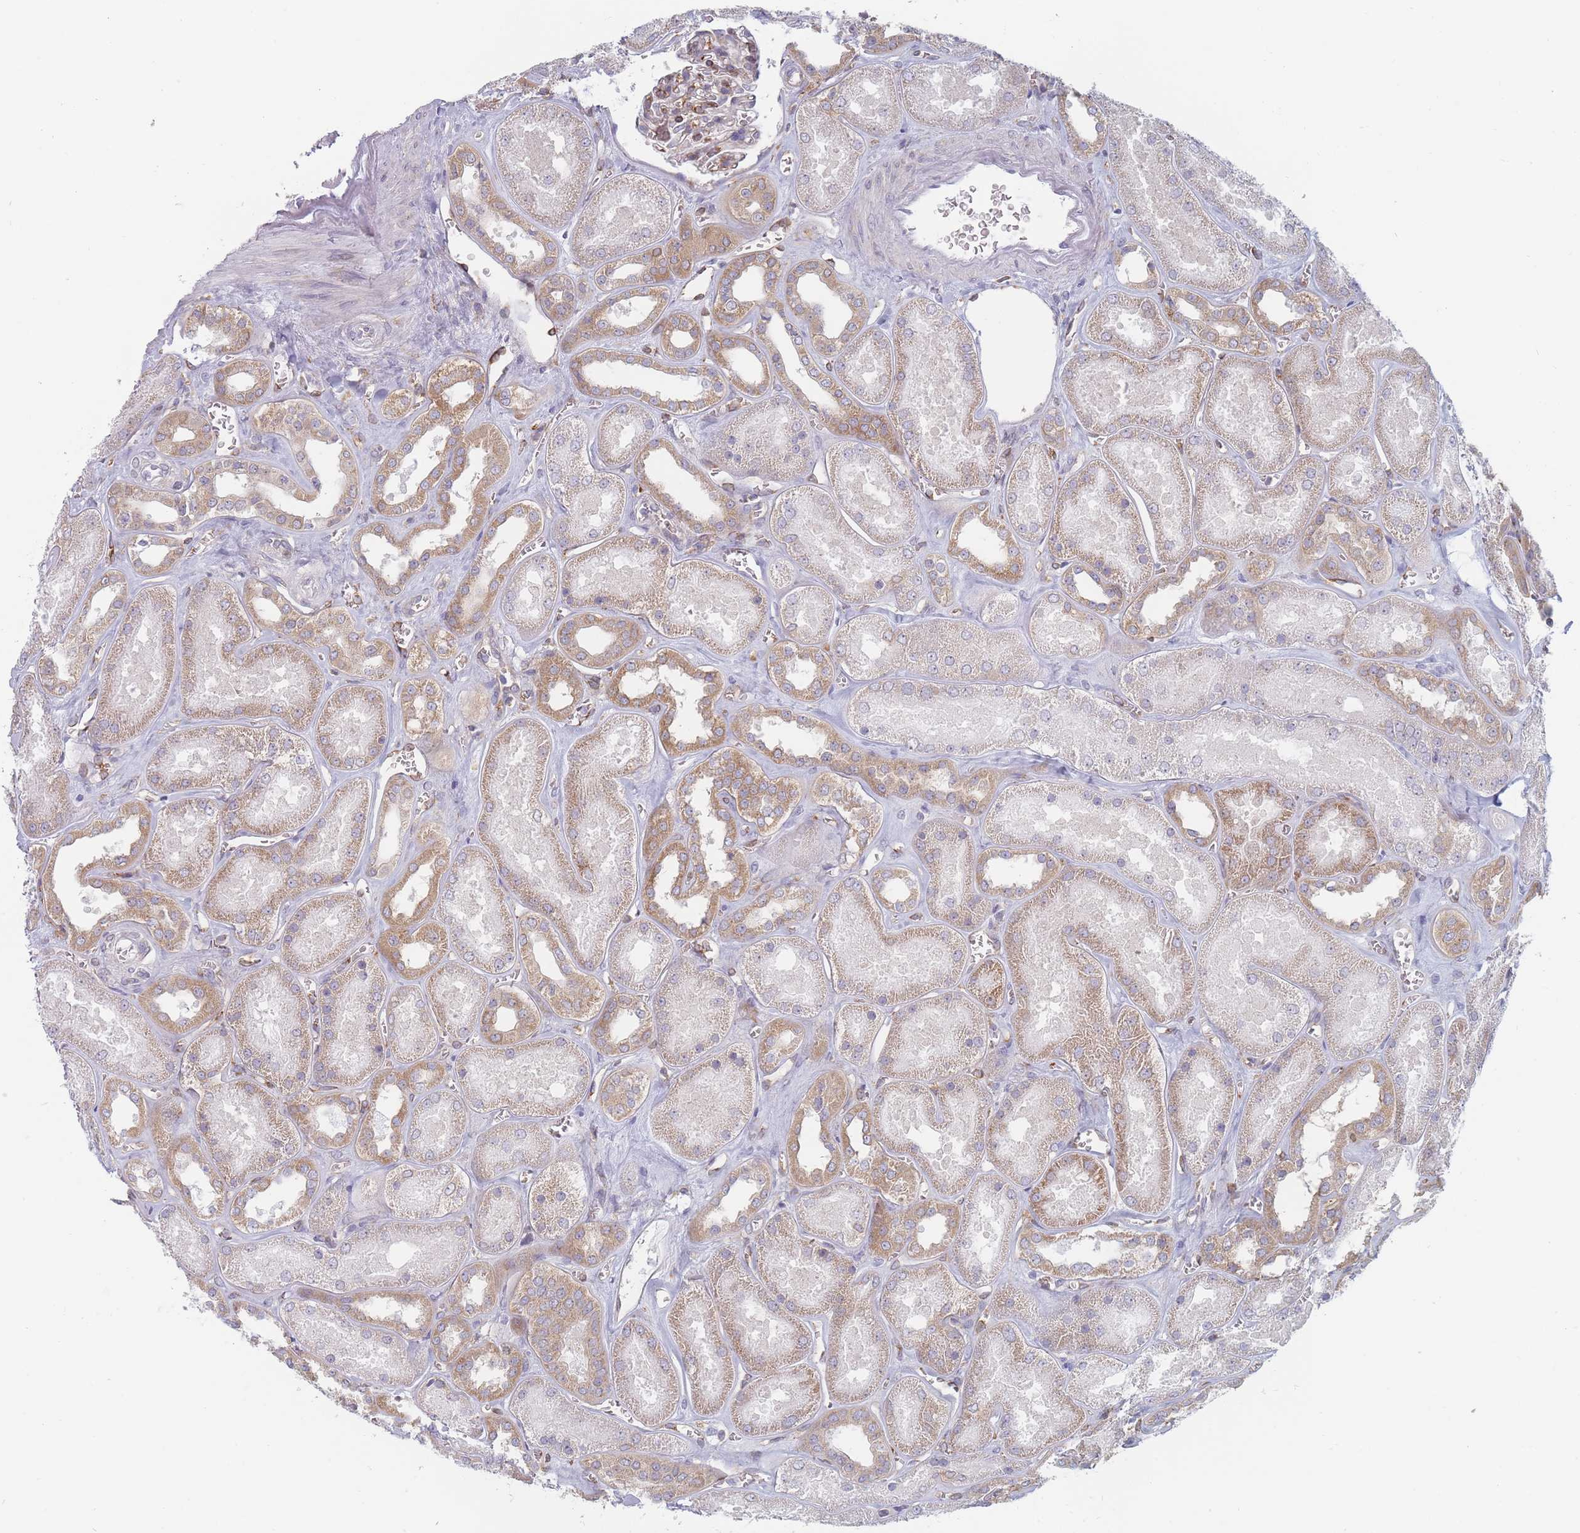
{"staining": {"intensity": "moderate", "quantity": "25%-75%", "location": "cytoplasmic/membranous"}, "tissue": "kidney", "cell_type": "Cells in glomeruli", "image_type": "normal", "snomed": [{"axis": "morphology", "description": "Normal tissue, NOS"}, {"axis": "morphology", "description": "Adenocarcinoma, NOS"}, {"axis": "topography", "description": "Kidney"}], "caption": "Protein staining demonstrates moderate cytoplasmic/membranous positivity in approximately 25%-75% of cells in glomeruli in unremarkable kidney.", "gene": "MAP1S", "patient": {"sex": "female", "age": 68}}